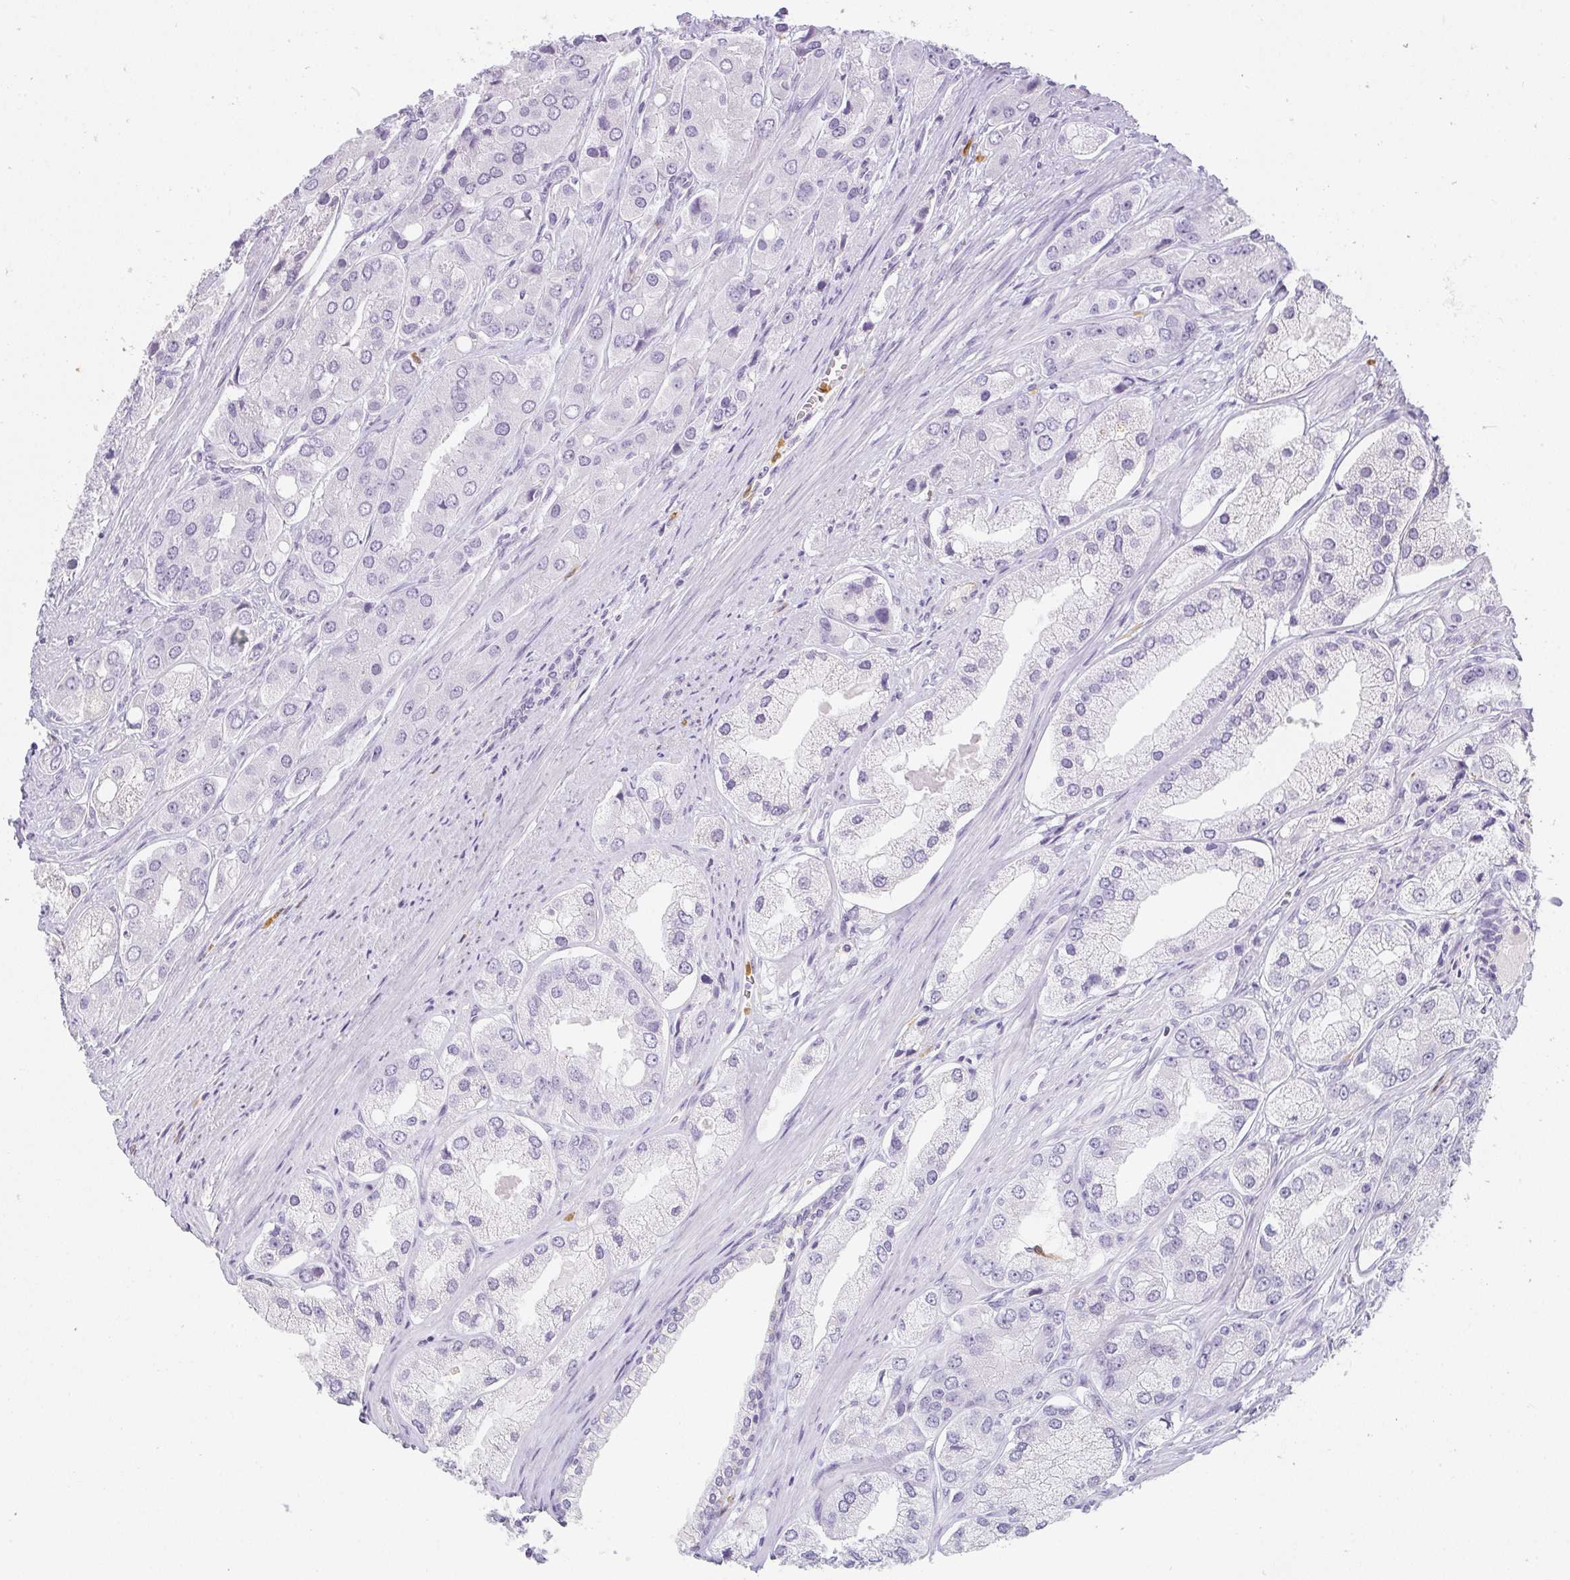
{"staining": {"intensity": "negative", "quantity": "none", "location": "none"}, "tissue": "prostate cancer", "cell_type": "Tumor cells", "image_type": "cancer", "snomed": [{"axis": "morphology", "description": "Adenocarcinoma, Low grade"}, {"axis": "topography", "description": "Prostate"}], "caption": "The photomicrograph displays no significant staining in tumor cells of prostate low-grade adenocarcinoma.", "gene": "HK3", "patient": {"sex": "male", "age": 69}}